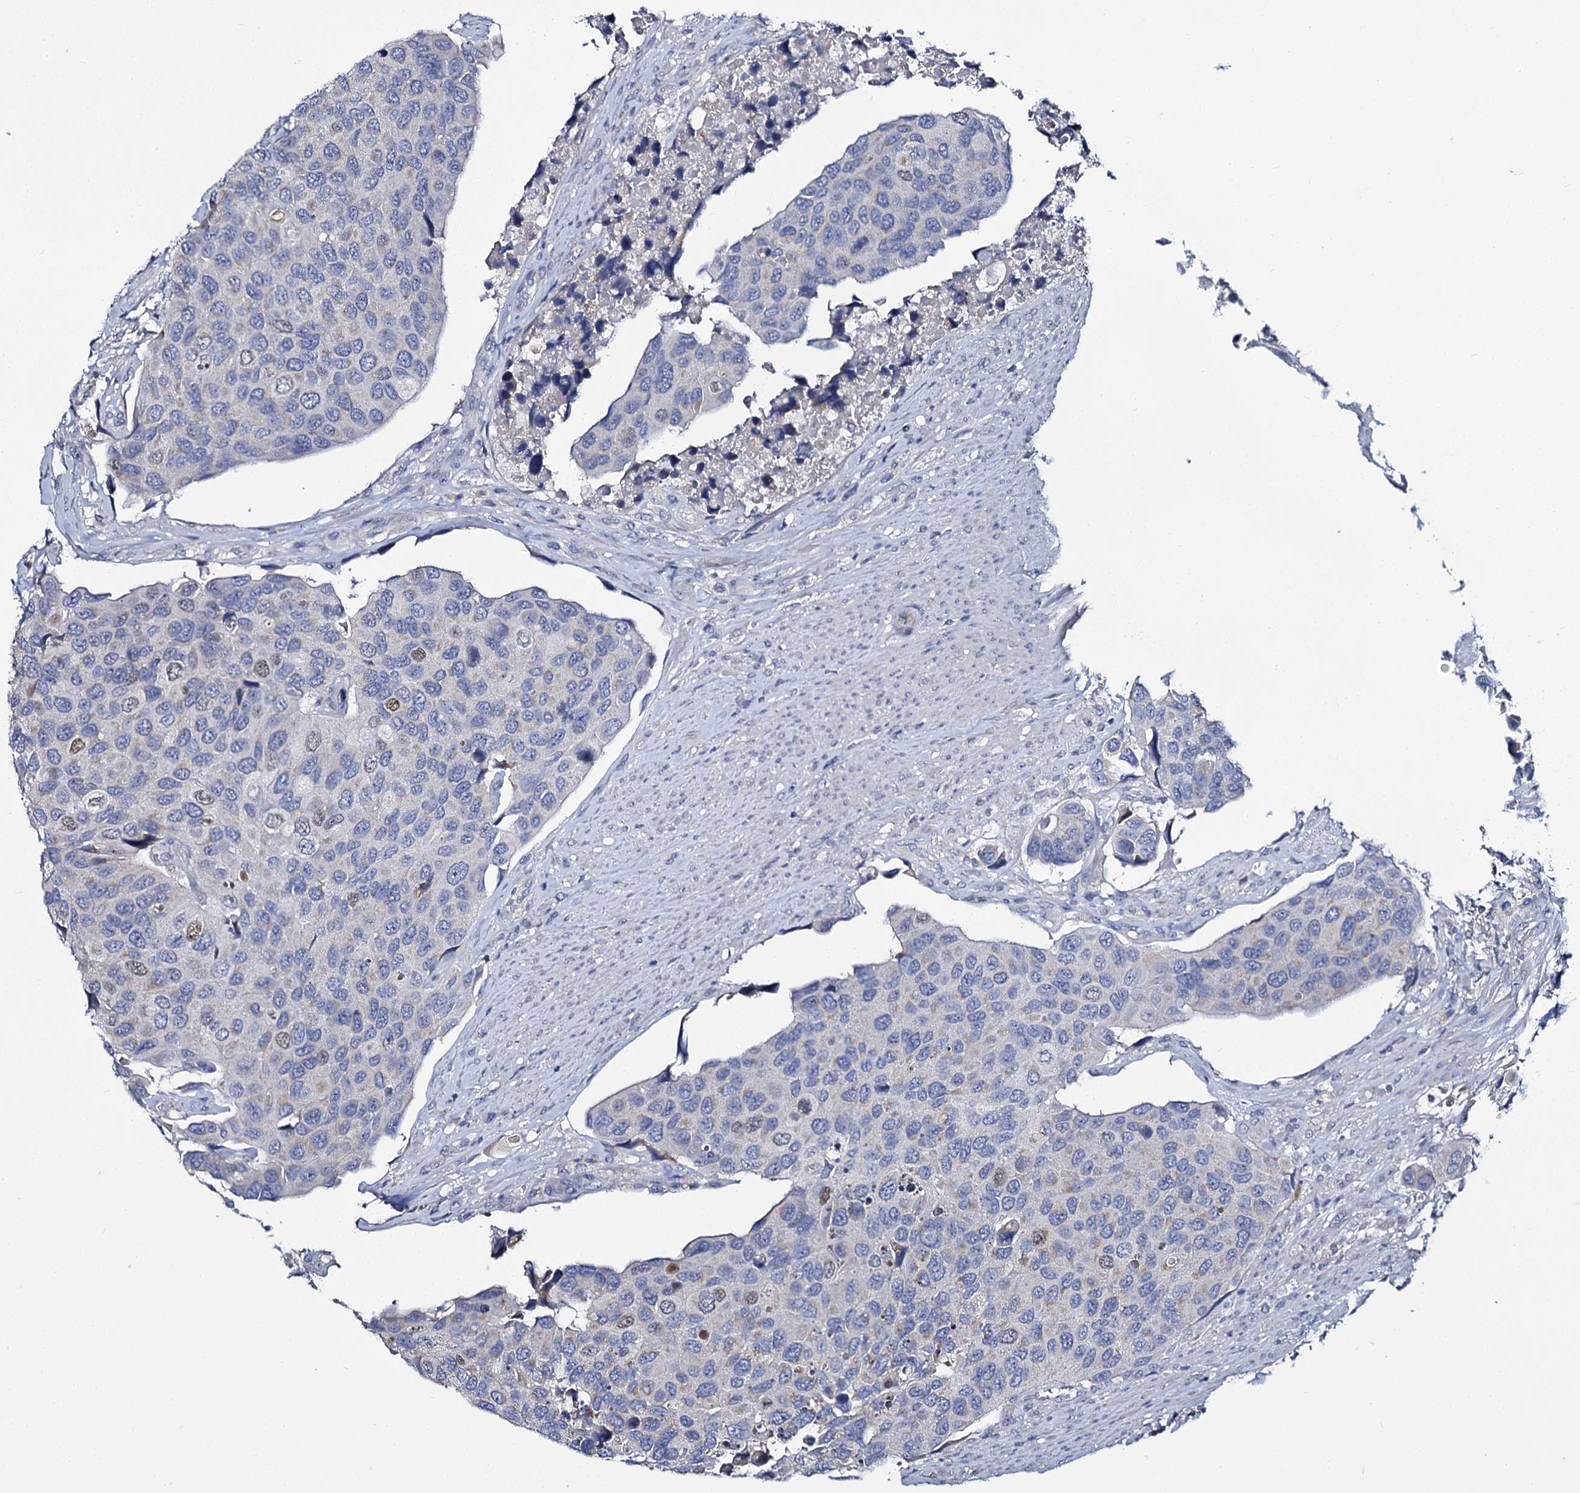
{"staining": {"intensity": "moderate", "quantity": "<25%", "location": "nuclear"}, "tissue": "urothelial cancer", "cell_type": "Tumor cells", "image_type": "cancer", "snomed": [{"axis": "morphology", "description": "Urothelial carcinoma, High grade"}, {"axis": "topography", "description": "Urinary bladder"}], "caption": "Tumor cells show low levels of moderate nuclear positivity in approximately <25% of cells in human urothelial cancer.", "gene": "PANX2", "patient": {"sex": "male", "age": 74}}